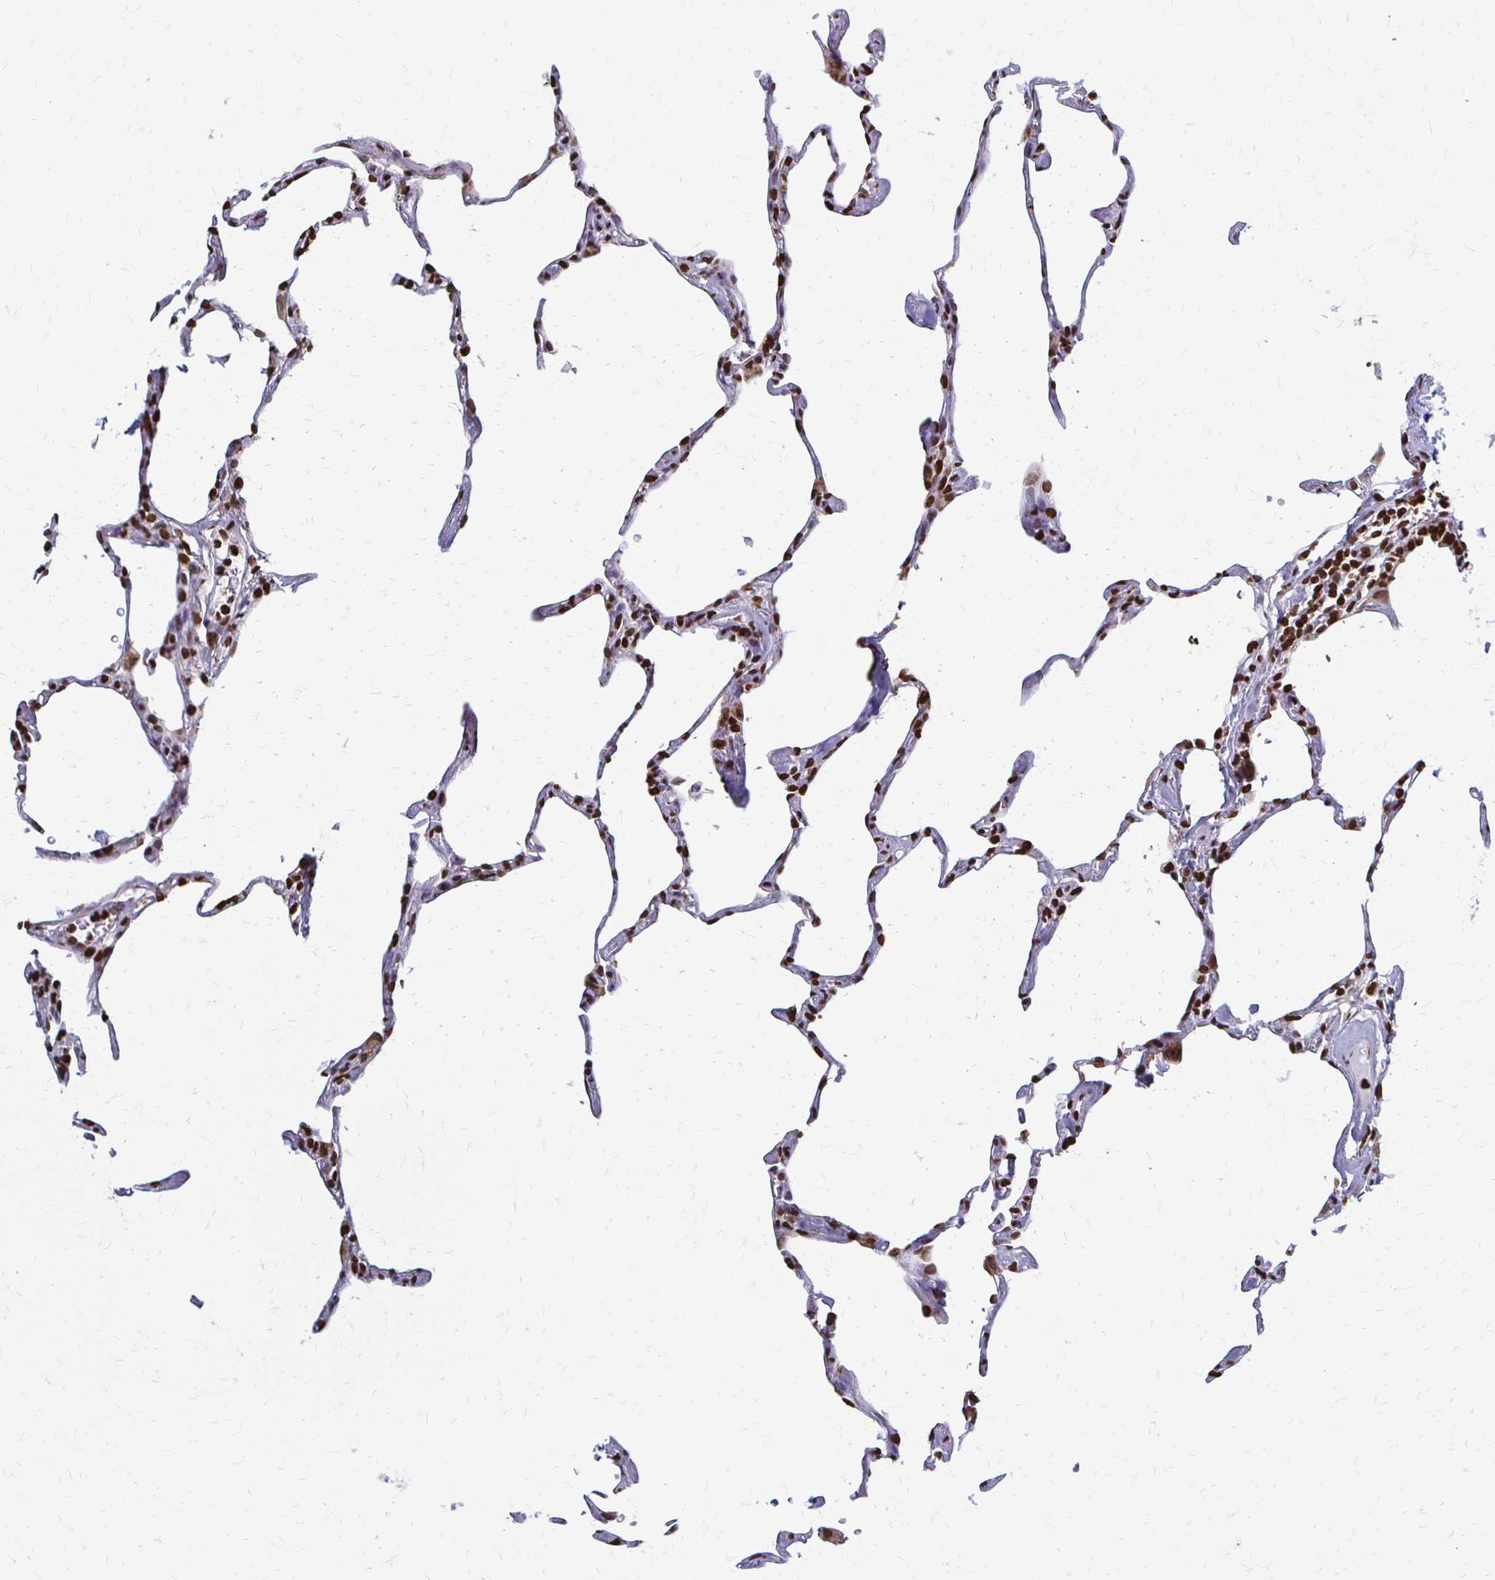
{"staining": {"intensity": "moderate", "quantity": "25%-75%", "location": "nuclear"}, "tissue": "lung", "cell_type": "Alveolar cells", "image_type": "normal", "snomed": [{"axis": "morphology", "description": "Normal tissue, NOS"}, {"axis": "topography", "description": "Lung"}], "caption": "A micrograph of lung stained for a protein displays moderate nuclear brown staining in alveolar cells. (DAB (3,3'-diaminobenzidine) = brown stain, brightfield microscopy at high magnification).", "gene": "HOXA9", "patient": {"sex": "male", "age": 65}}